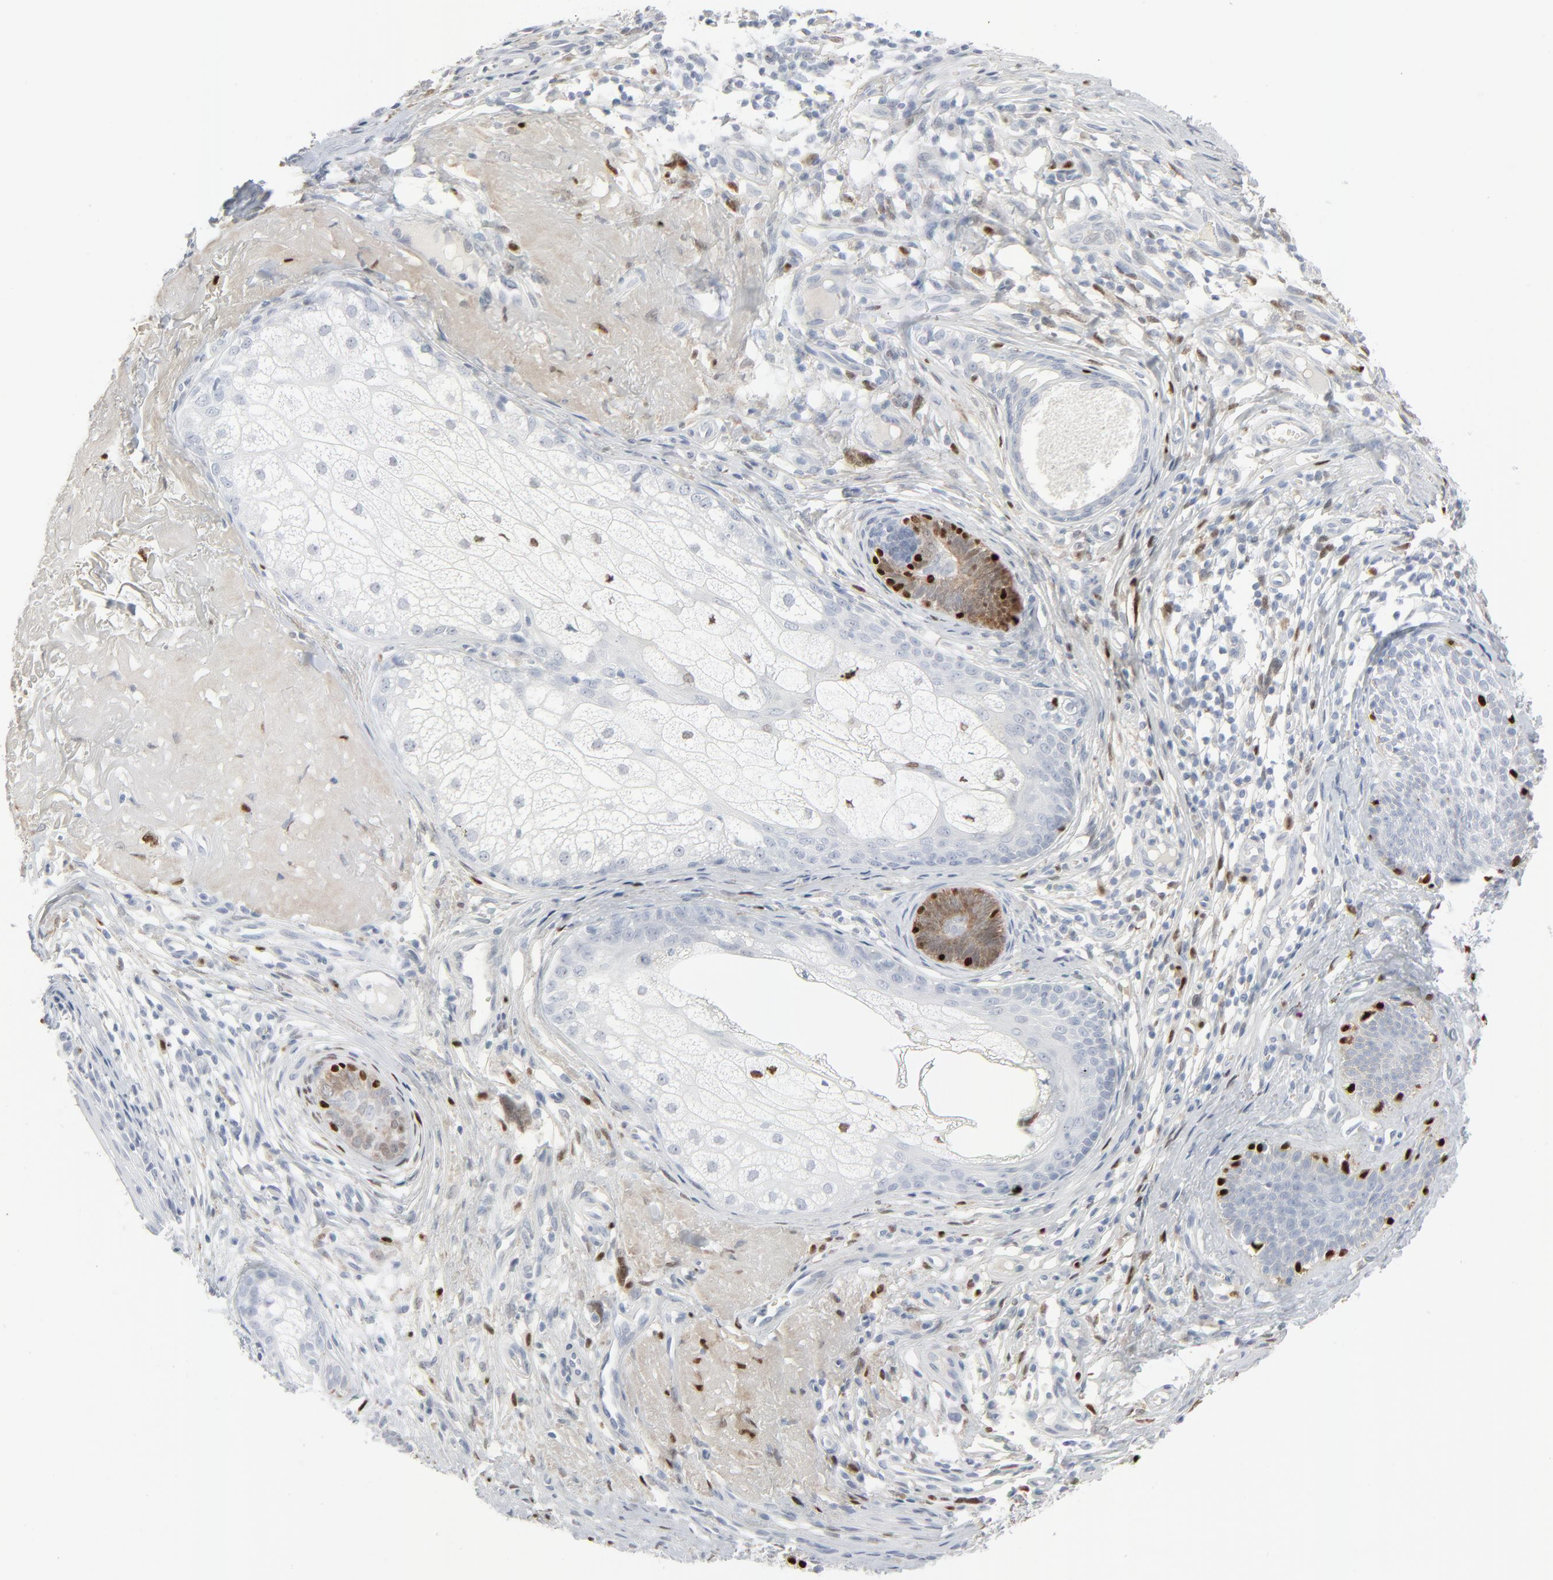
{"staining": {"intensity": "strong", "quantity": "25%-75%", "location": "cytoplasmic/membranous,nuclear"}, "tissue": "skin cancer", "cell_type": "Tumor cells", "image_type": "cancer", "snomed": [{"axis": "morphology", "description": "Basal cell carcinoma"}, {"axis": "topography", "description": "Skin"}], "caption": "Approximately 25%-75% of tumor cells in skin cancer demonstrate strong cytoplasmic/membranous and nuclear protein positivity as visualized by brown immunohistochemical staining.", "gene": "MITF", "patient": {"sex": "male", "age": 67}}